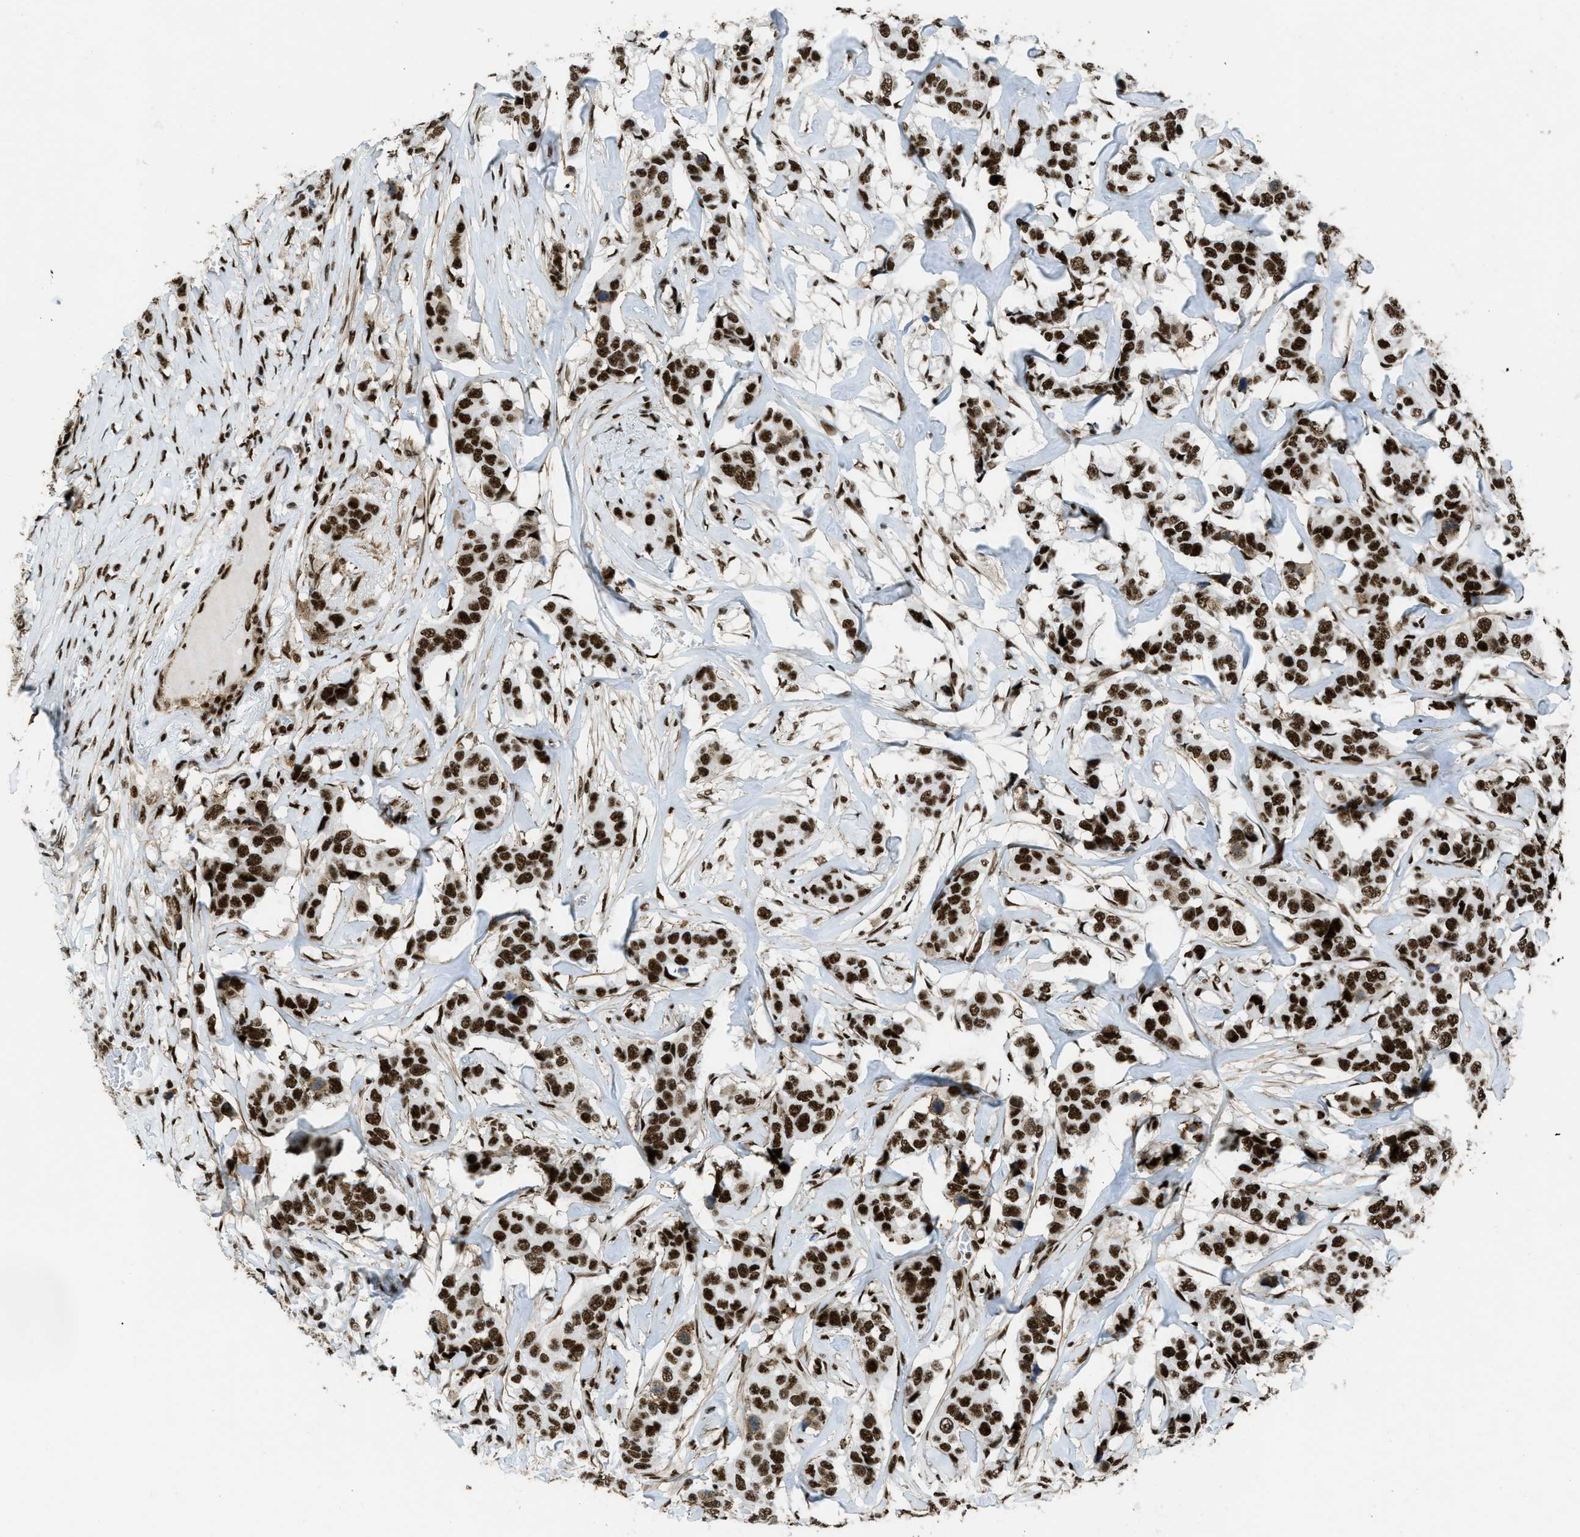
{"staining": {"intensity": "strong", "quantity": ">75%", "location": "nuclear"}, "tissue": "breast cancer", "cell_type": "Tumor cells", "image_type": "cancer", "snomed": [{"axis": "morphology", "description": "Lobular carcinoma"}, {"axis": "topography", "description": "Breast"}], "caption": "Strong nuclear expression is seen in about >75% of tumor cells in breast cancer.", "gene": "ZNF207", "patient": {"sex": "female", "age": 59}}